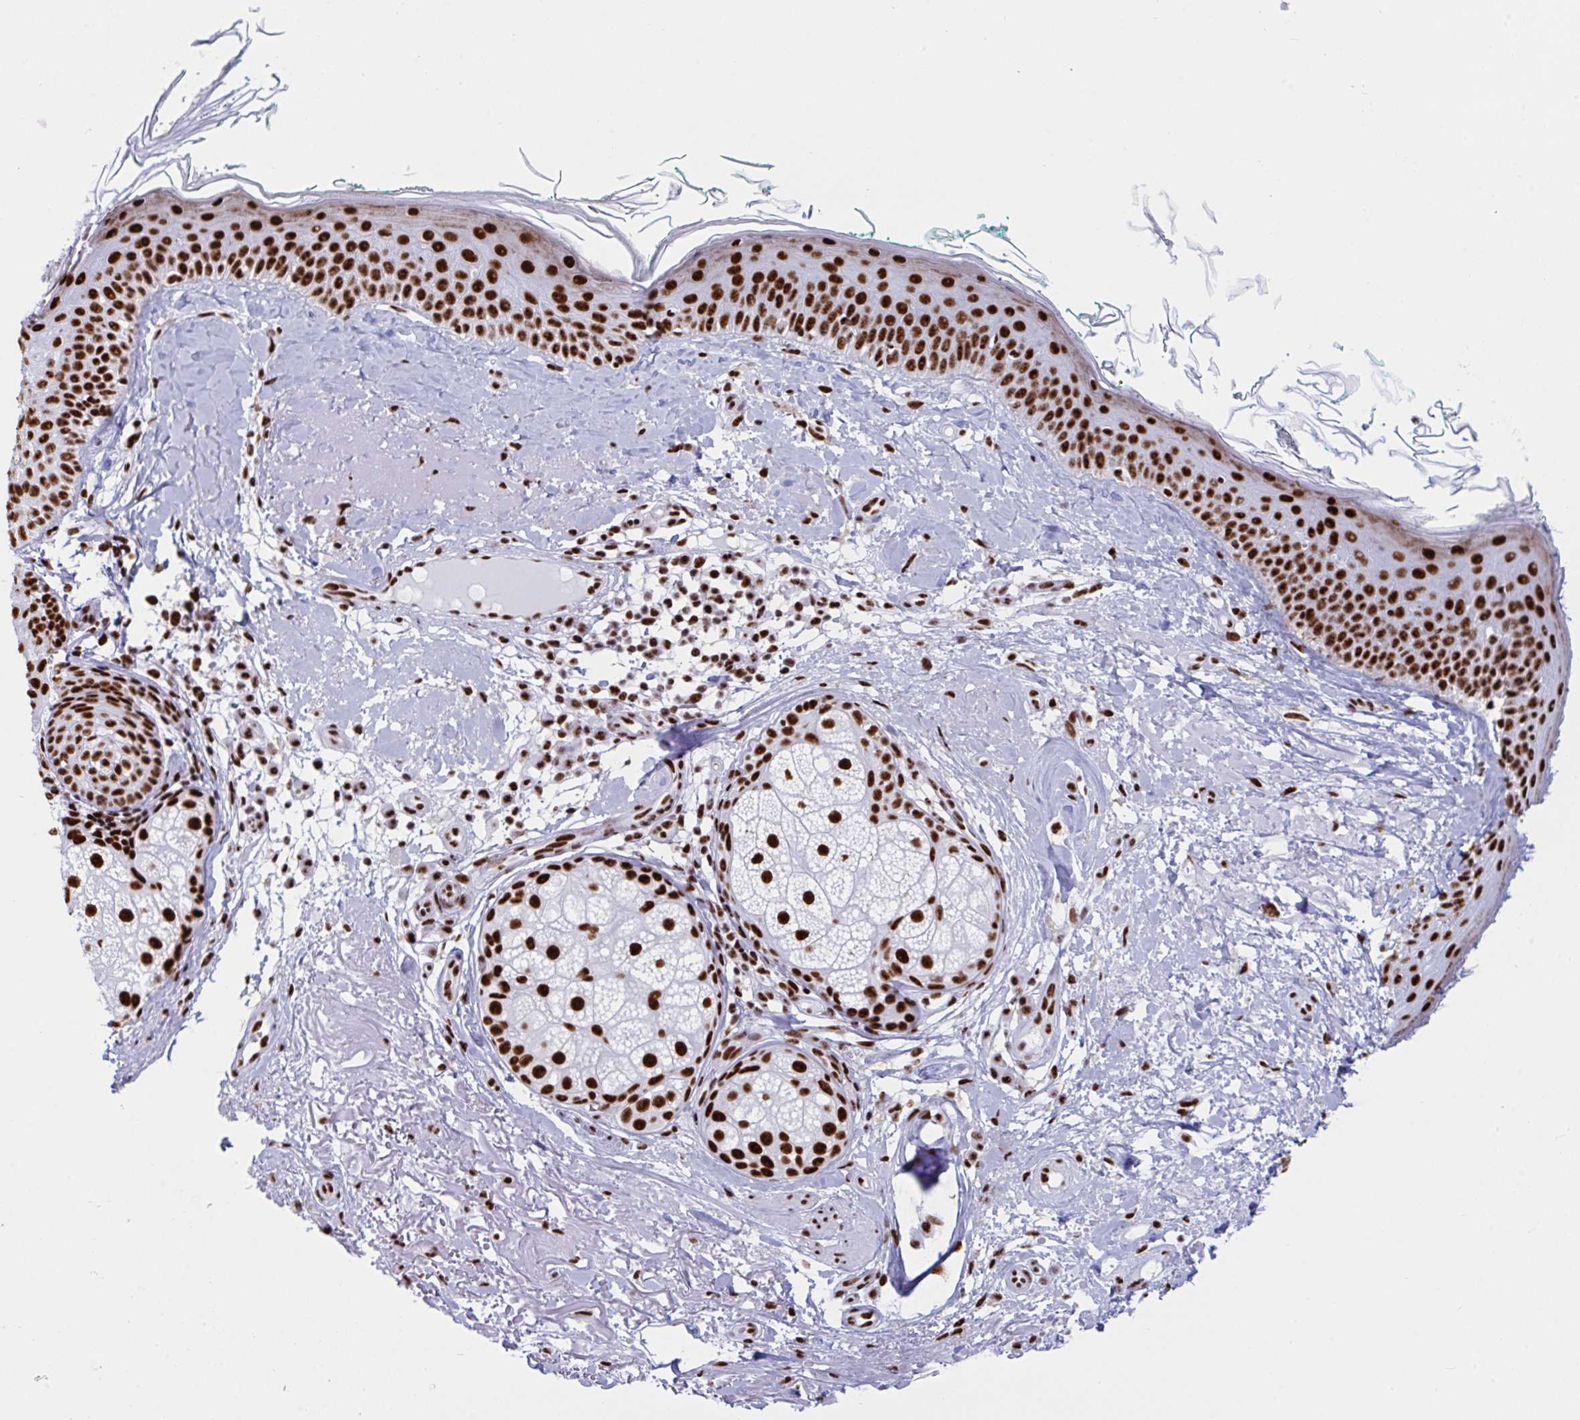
{"staining": {"intensity": "strong", "quantity": ">75%", "location": "nuclear"}, "tissue": "skin", "cell_type": "Fibroblasts", "image_type": "normal", "snomed": [{"axis": "morphology", "description": "Normal tissue, NOS"}, {"axis": "topography", "description": "Skin"}], "caption": "Fibroblasts exhibit high levels of strong nuclear positivity in about >75% of cells in benign skin.", "gene": "IKZF2", "patient": {"sex": "male", "age": 73}}